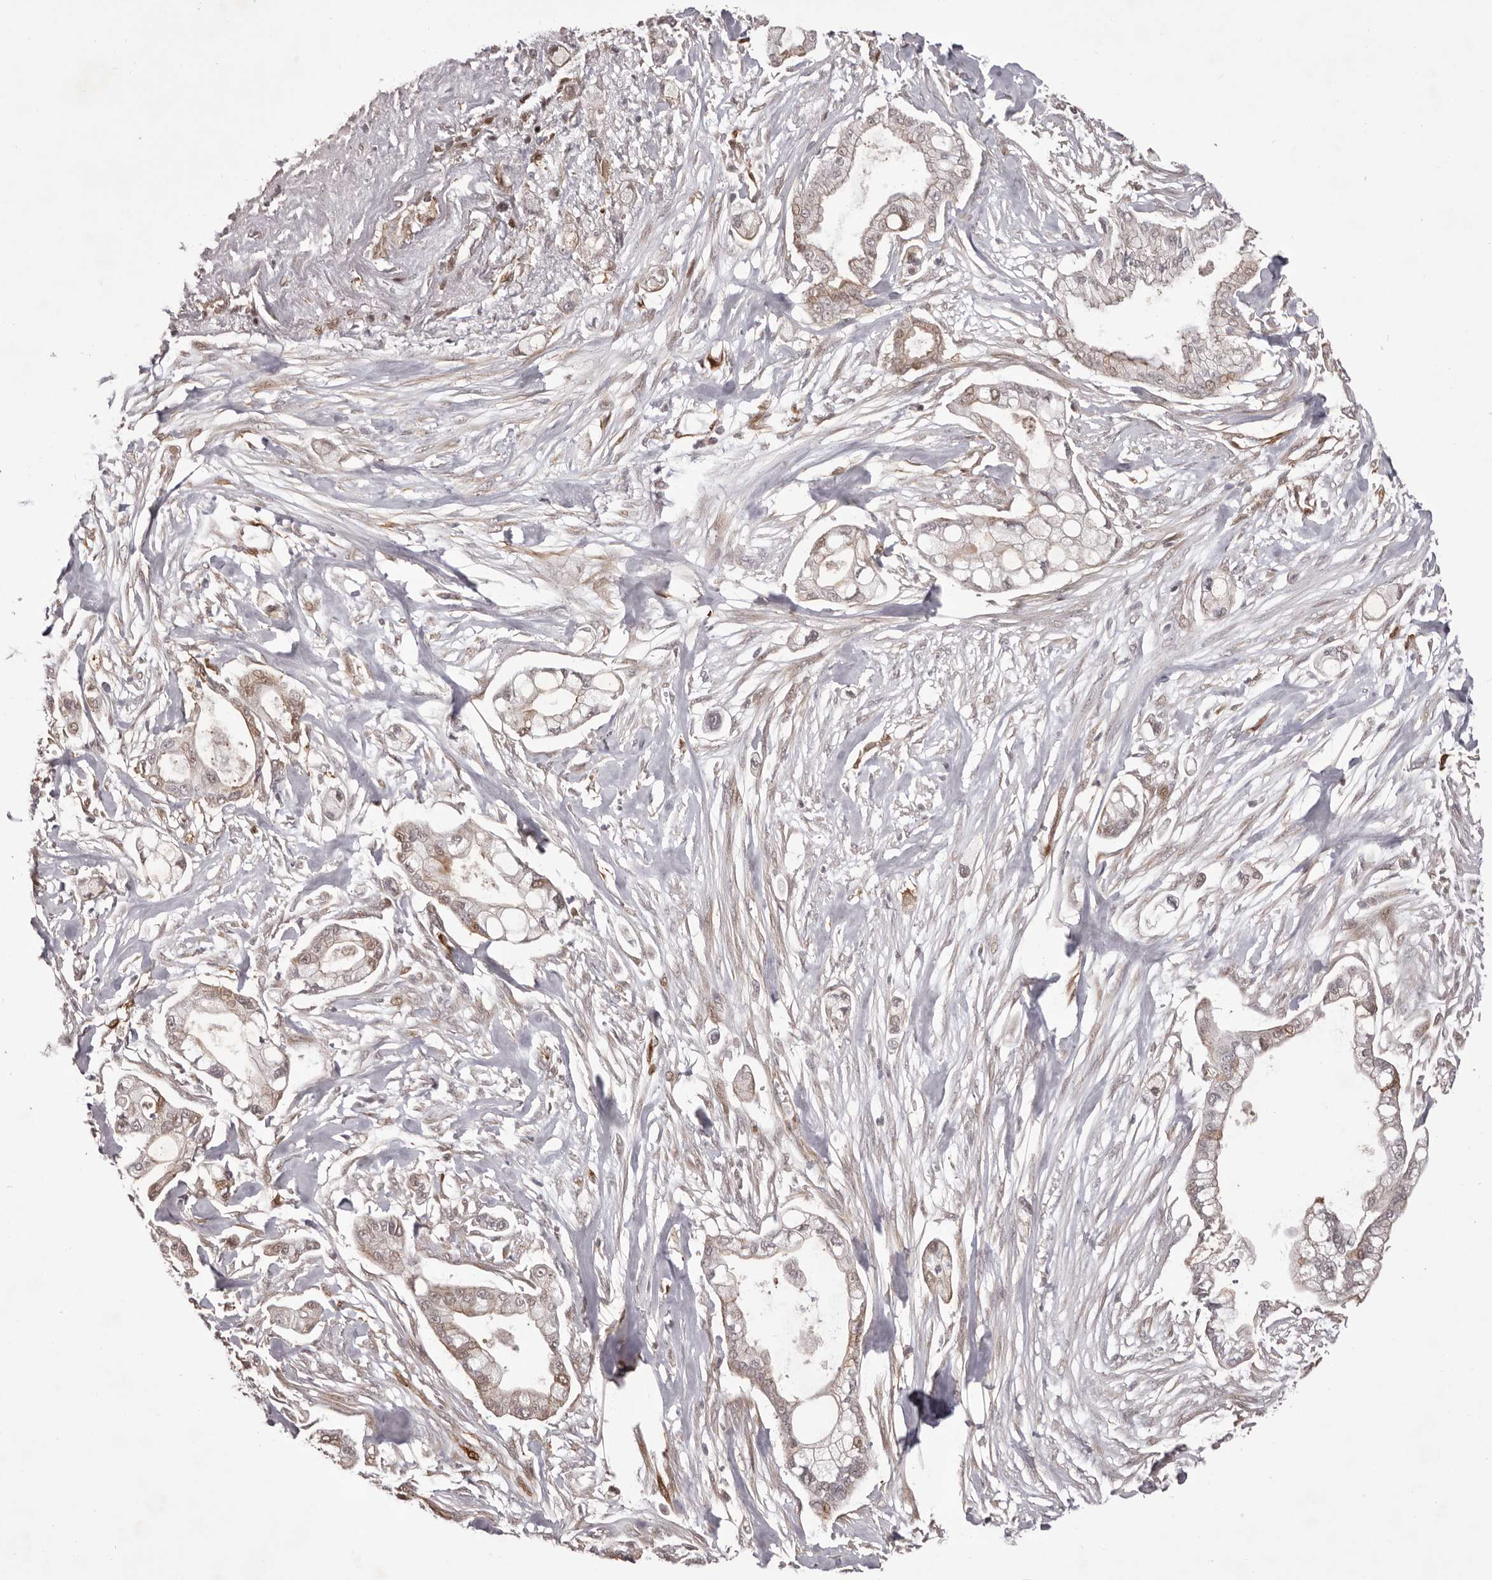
{"staining": {"intensity": "weak", "quantity": "25%-75%", "location": "cytoplasmic/membranous"}, "tissue": "pancreatic cancer", "cell_type": "Tumor cells", "image_type": "cancer", "snomed": [{"axis": "morphology", "description": "Adenocarcinoma, NOS"}, {"axis": "topography", "description": "Pancreas"}], "caption": "DAB (3,3'-diaminobenzidine) immunohistochemical staining of adenocarcinoma (pancreatic) shows weak cytoplasmic/membranous protein expression in about 25%-75% of tumor cells.", "gene": "GFOD1", "patient": {"sex": "male", "age": 68}}